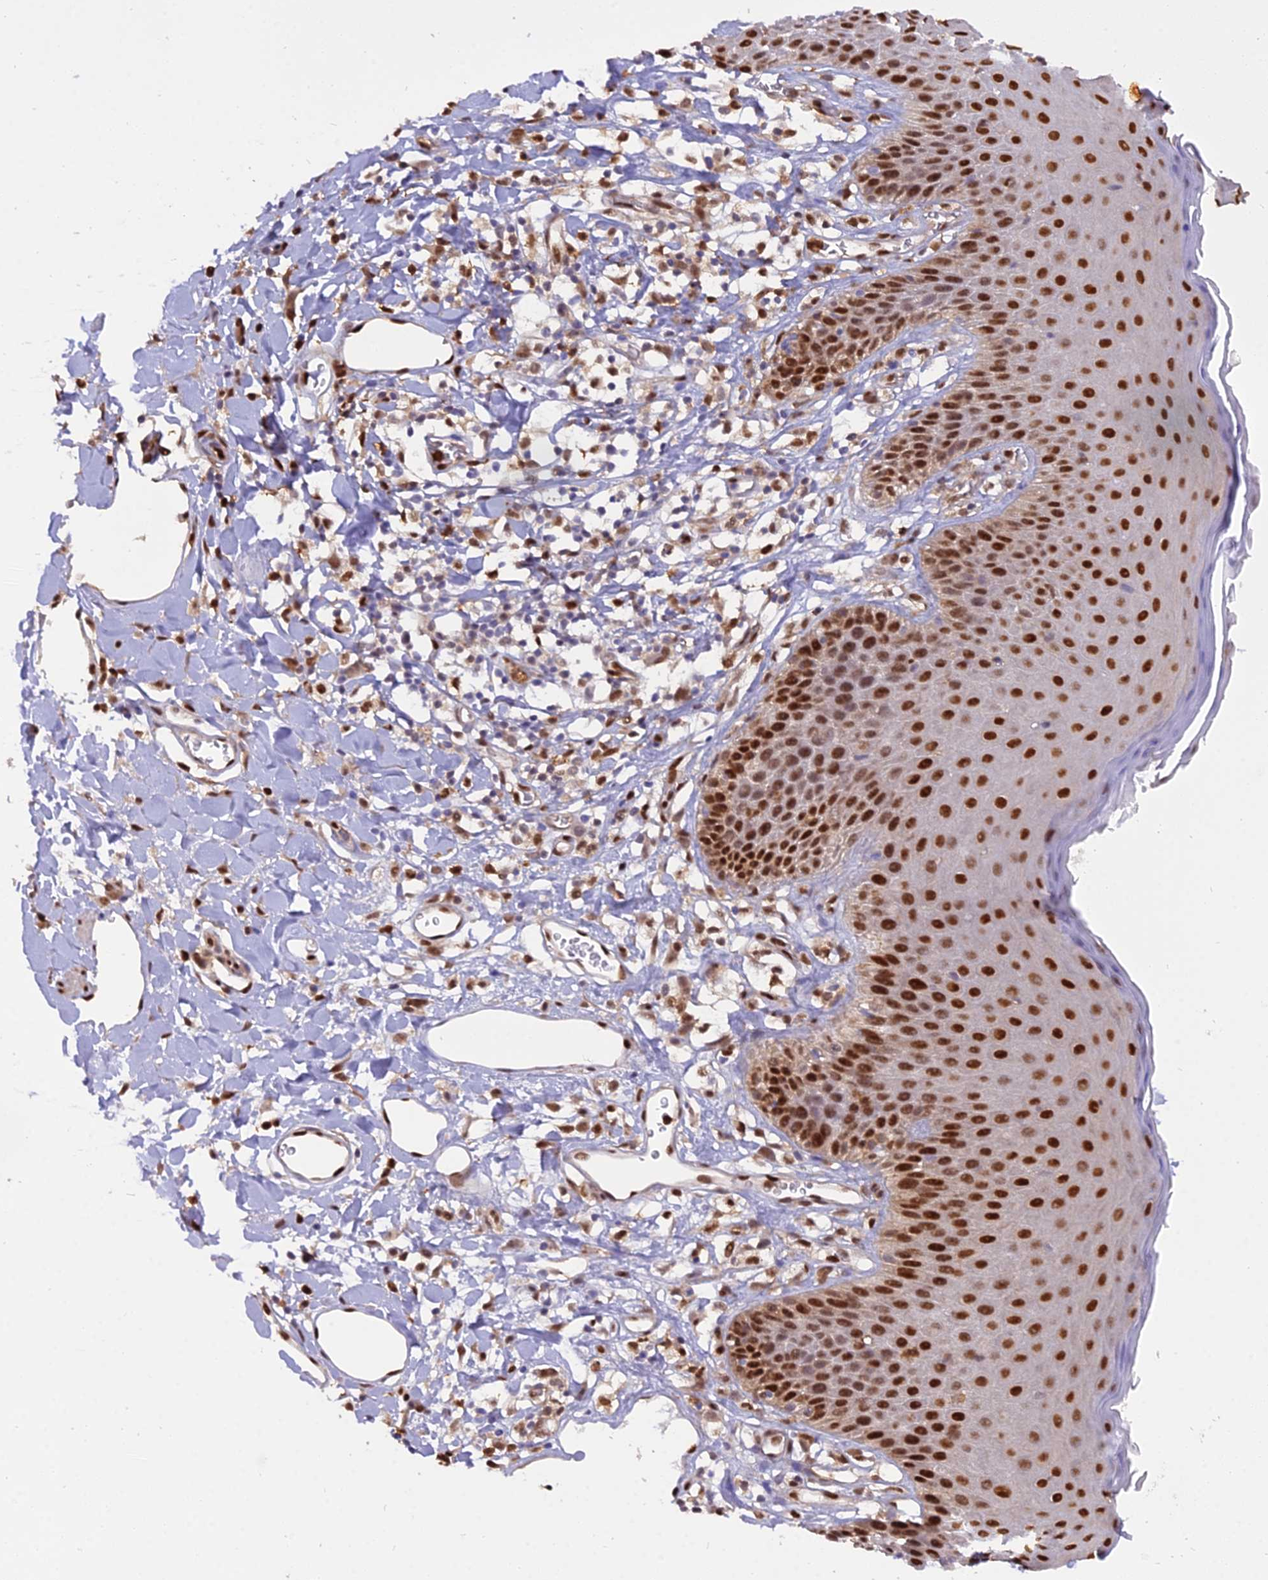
{"staining": {"intensity": "strong", "quantity": ">75%", "location": "nuclear"}, "tissue": "skin", "cell_type": "Epidermal cells", "image_type": "normal", "snomed": [{"axis": "morphology", "description": "Normal tissue, NOS"}, {"axis": "topography", "description": "Vulva"}], "caption": "A brown stain shows strong nuclear expression of a protein in epidermal cells of unremarkable skin.", "gene": "NPEPL1", "patient": {"sex": "female", "age": 68}}